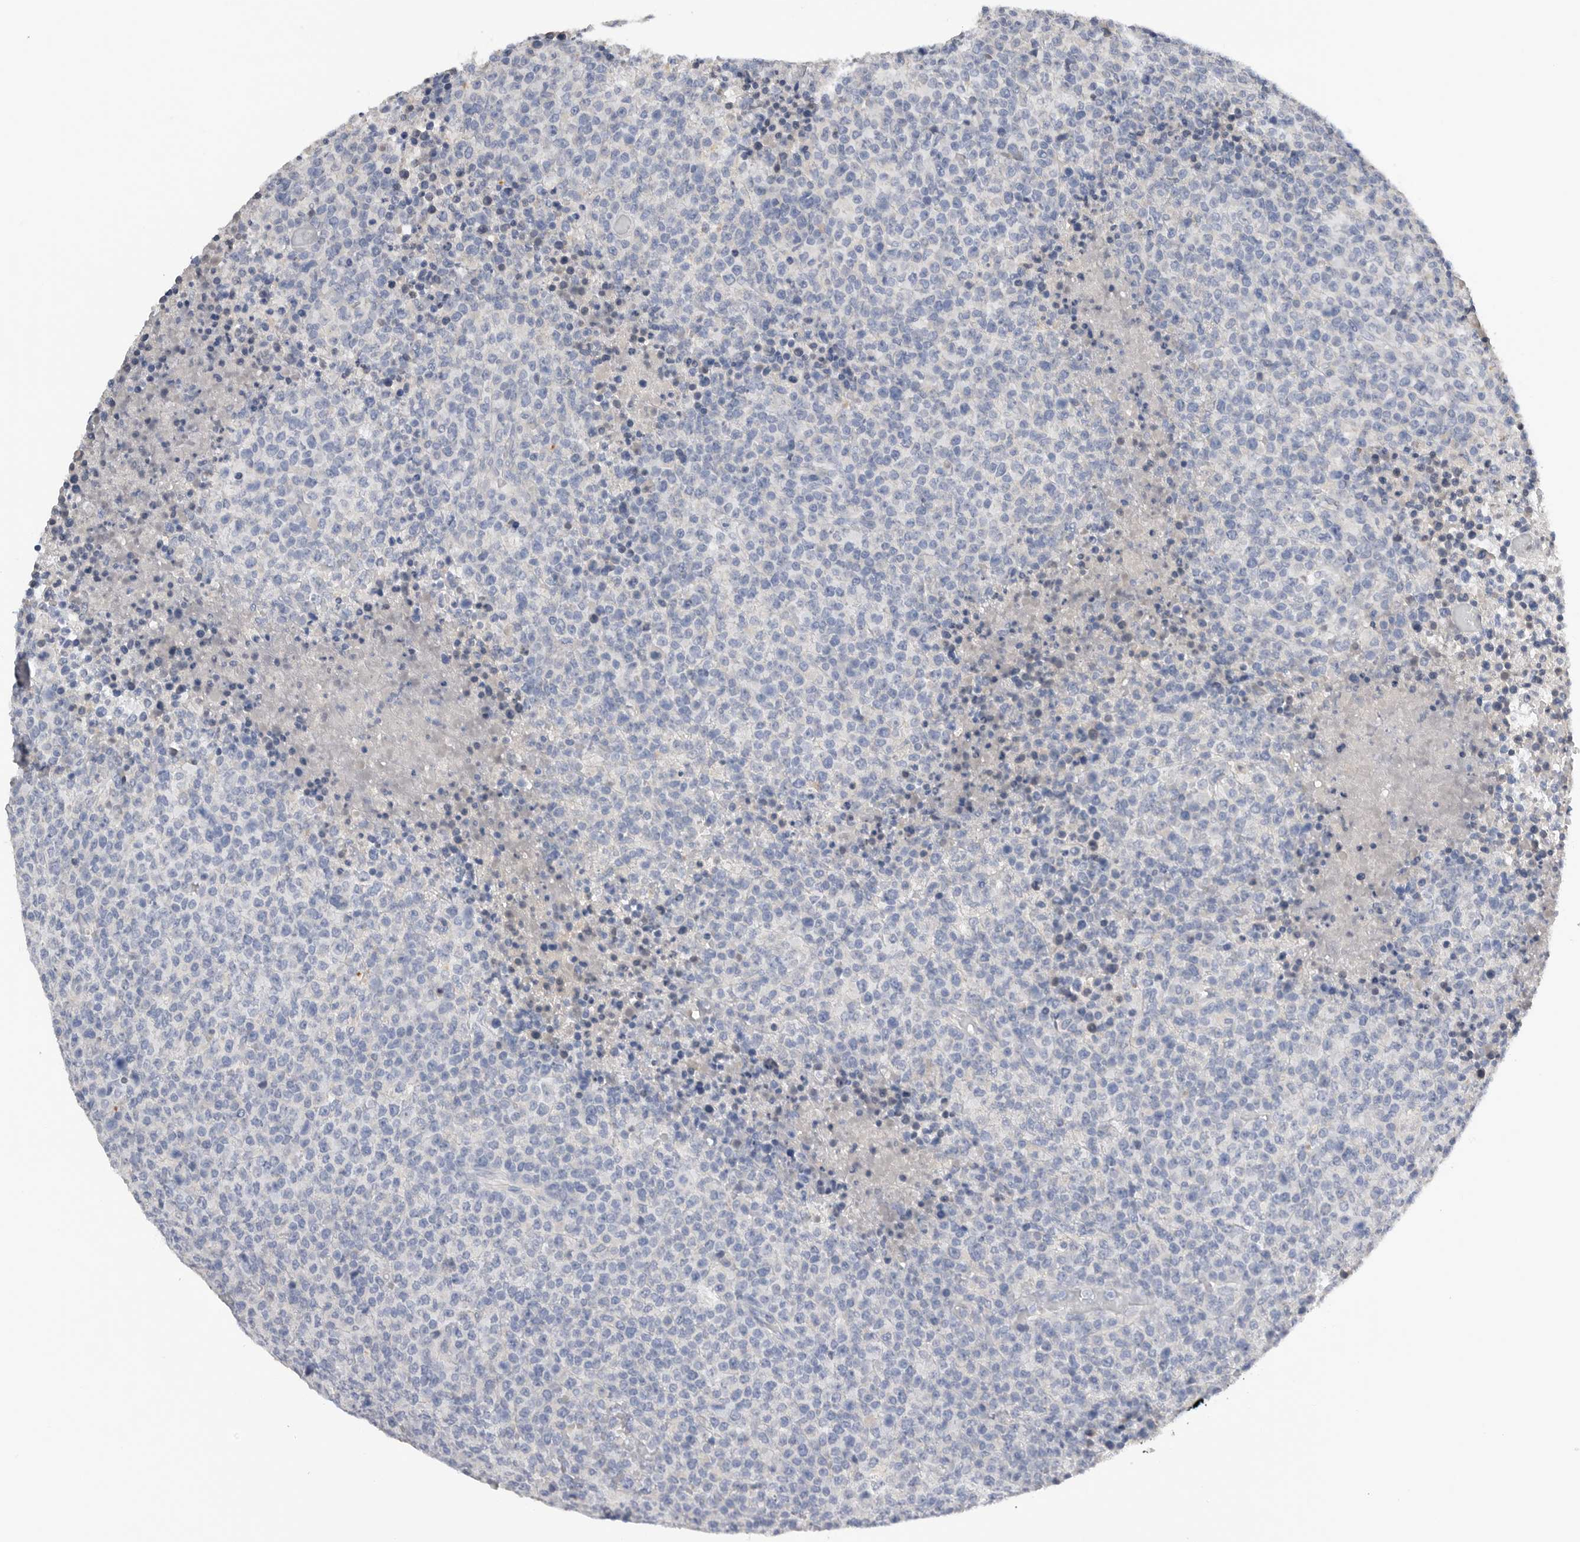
{"staining": {"intensity": "negative", "quantity": "none", "location": "none"}, "tissue": "lymphoma", "cell_type": "Tumor cells", "image_type": "cancer", "snomed": [{"axis": "morphology", "description": "Malignant lymphoma, non-Hodgkin's type, High grade"}, {"axis": "topography", "description": "Lymph node"}], "caption": "This histopathology image is of high-grade malignant lymphoma, non-Hodgkin's type stained with IHC to label a protein in brown with the nuclei are counter-stained blue. There is no expression in tumor cells.", "gene": "FABP6", "patient": {"sex": "male", "age": 13}}